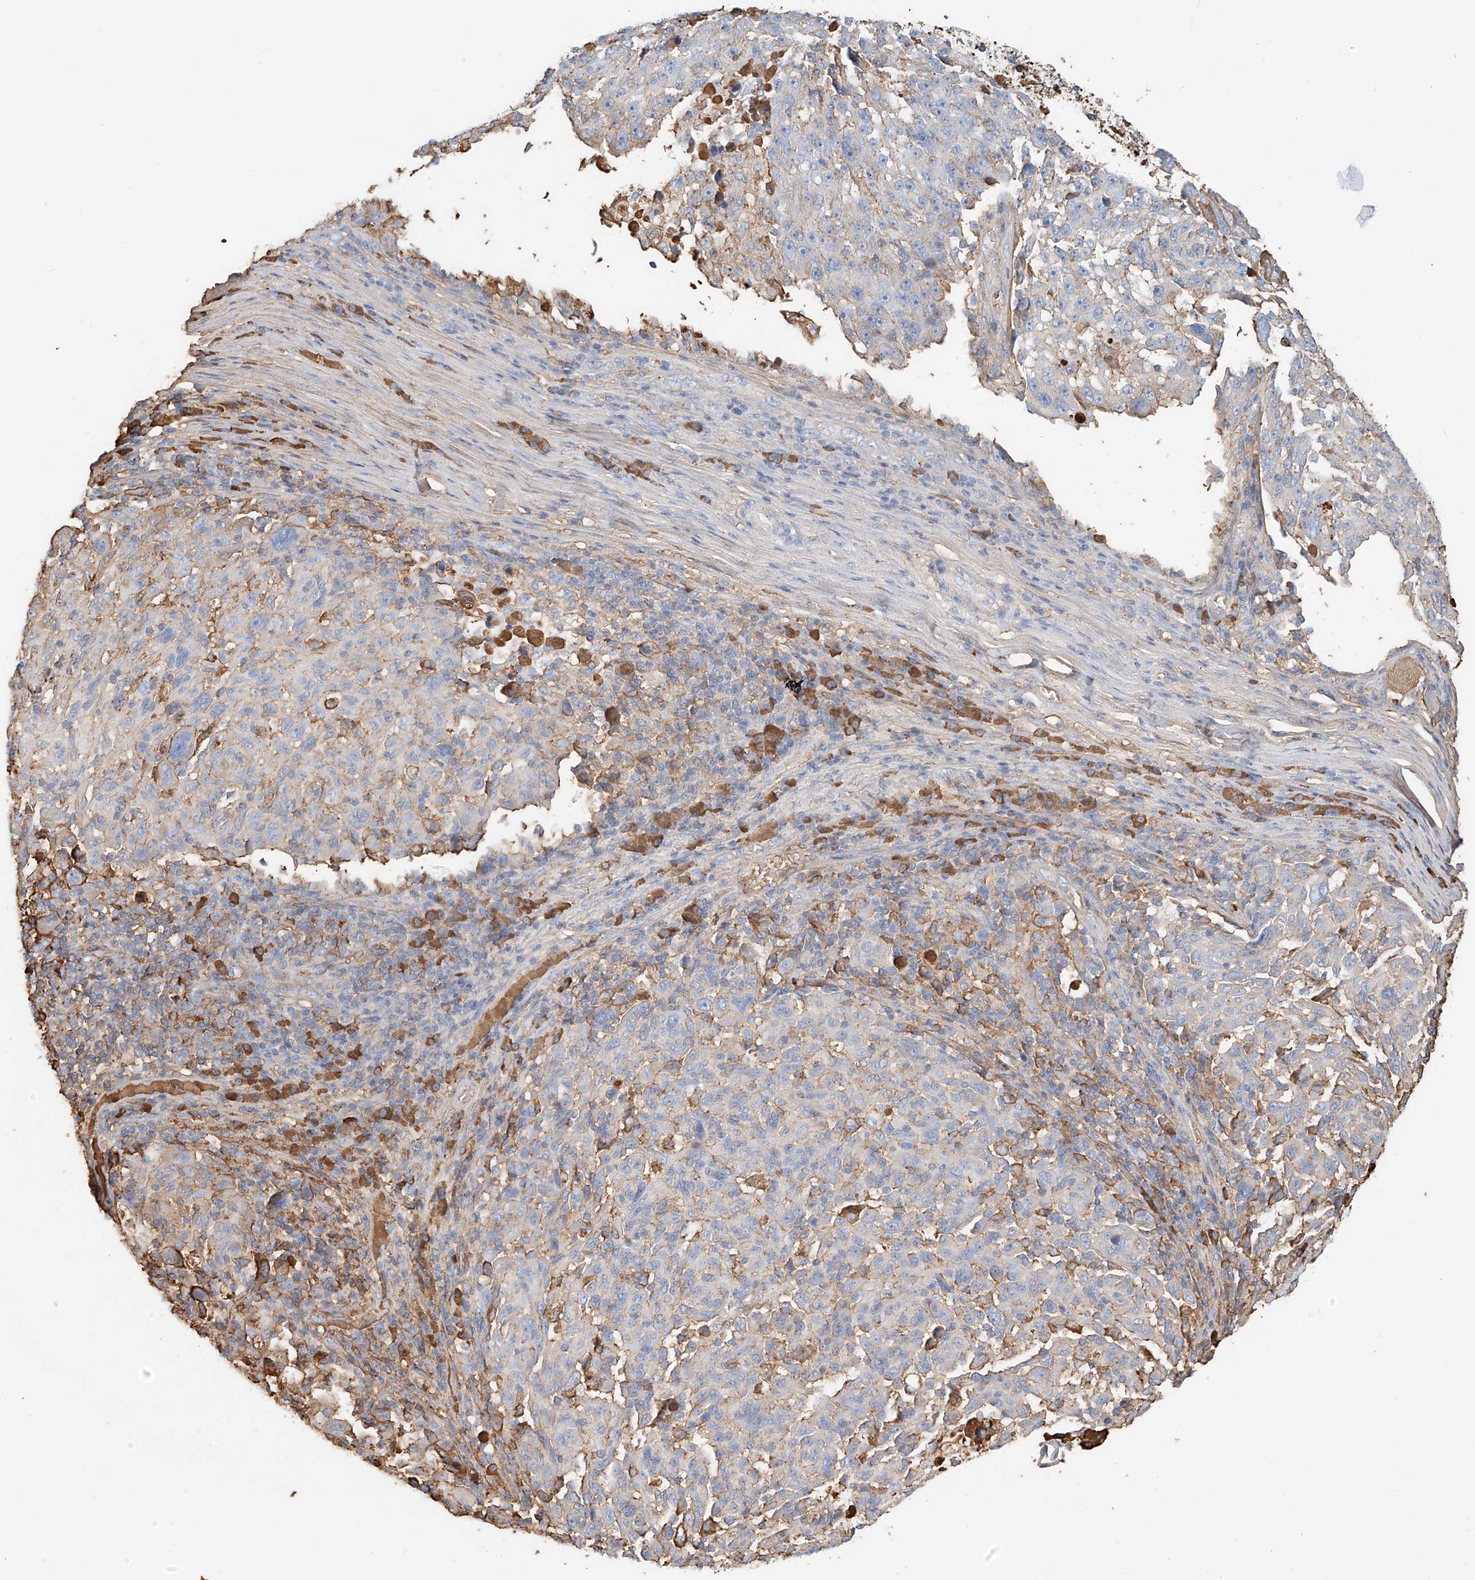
{"staining": {"intensity": "negative", "quantity": "none", "location": "none"}, "tissue": "melanoma", "cell_type": "Tumor cells", "image_type": "cancer", "snomed": [{"axis": "morphology", "description": "Malignant melanoma, NOS"}, {"axis": "topography", "description": "Skin"}], "caption": "Immunohistochemistry photomicrograph of neoplastic tissue: human melanoma stained with DAB exhibits no significant protein expression in tumor cells.", "gene": "ZFP30", "patient": {"sex": "male", "age": 53}}